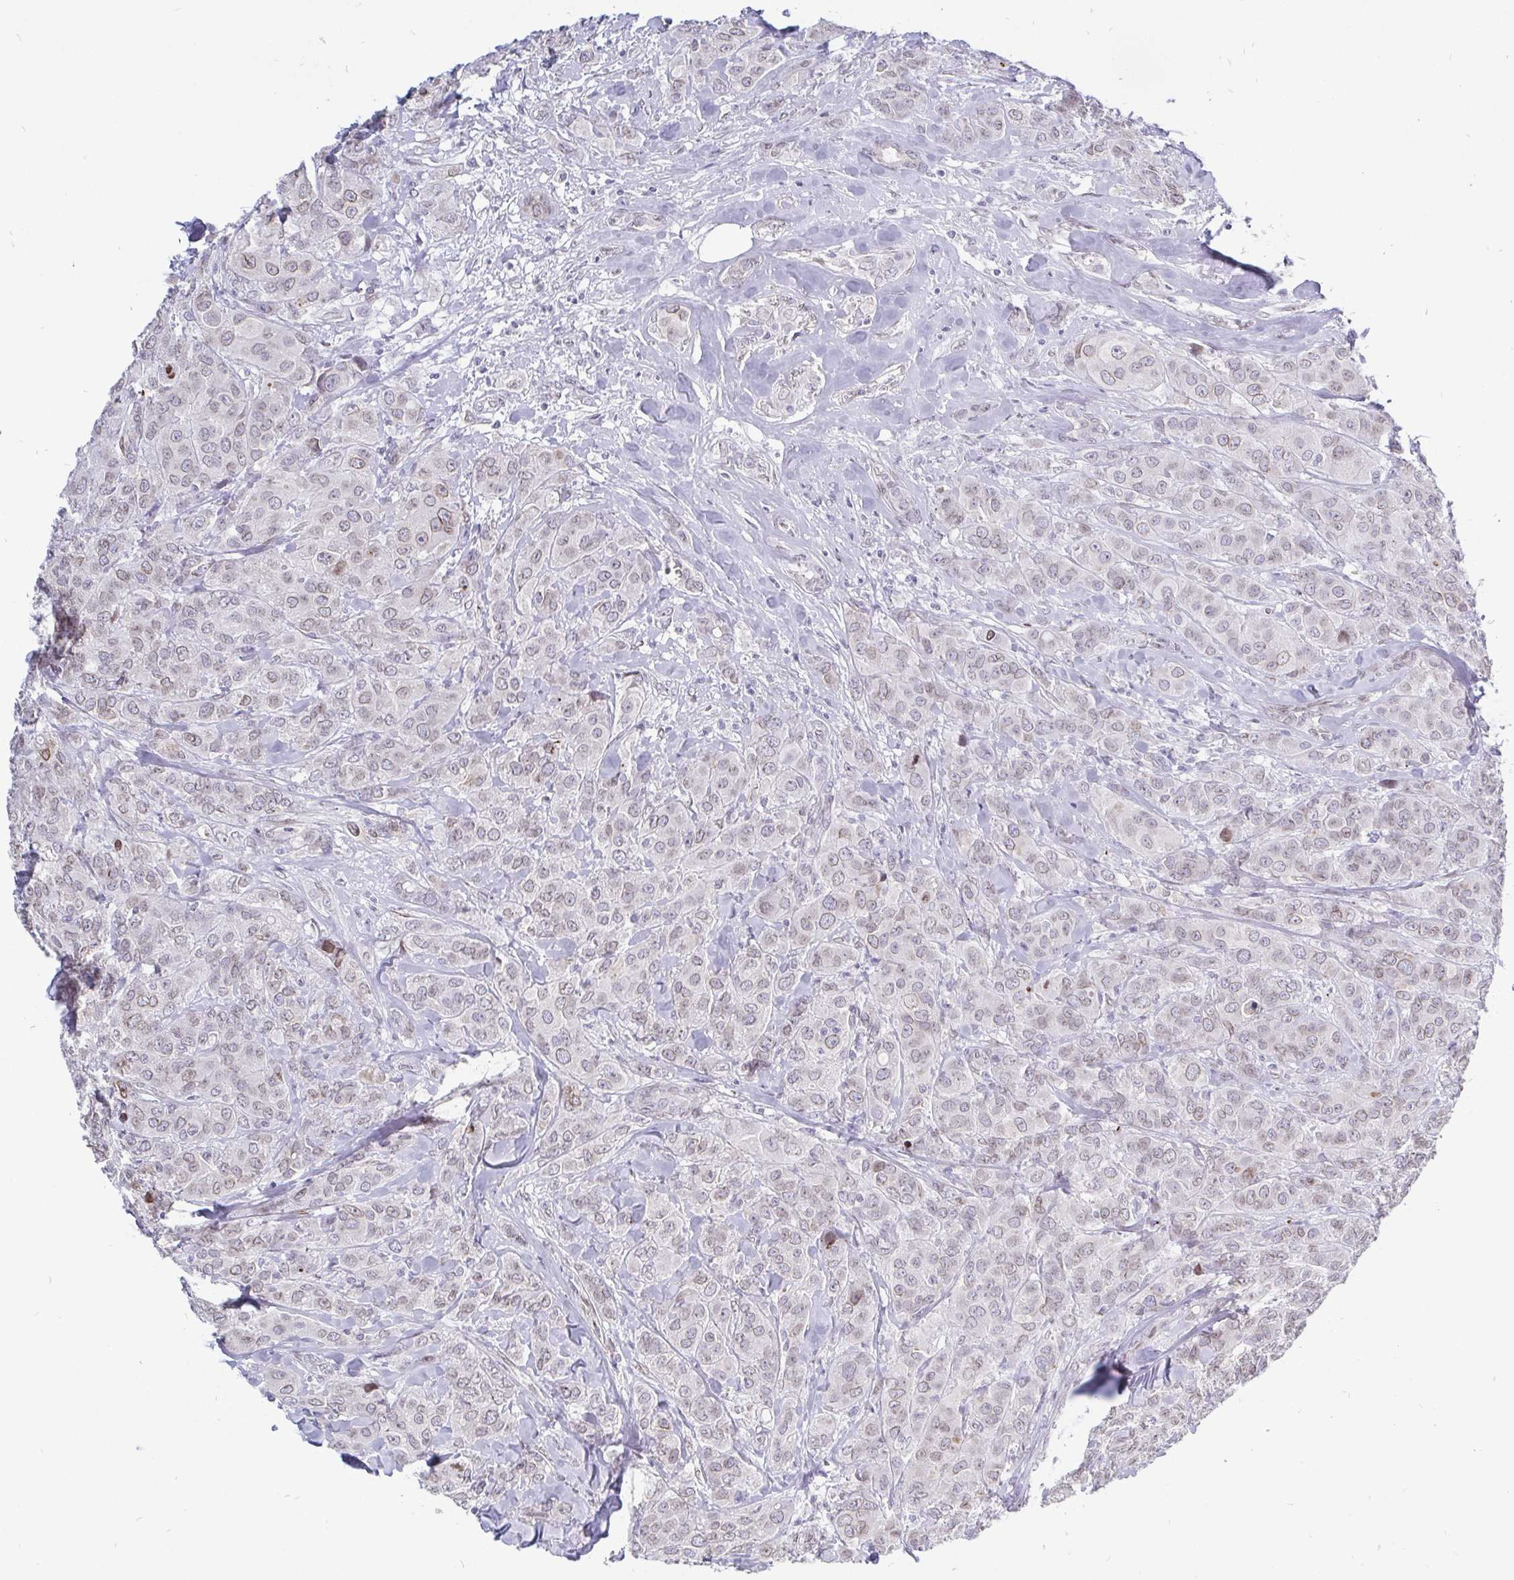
{"staining": {"intensity": "weak", "quantity": "25%-75%", "location": "cytoplasmic/membranous,nuclear"}, "tissue": "breast cancer", "cell_type": "Tumor cells", "image_type": "cancer", "snomed": [{"axis": "morphology", "description": "Normal tissue, NOS"}, {"axis": "morphology", "description": "Duct carcinoma"}, {"axis": "topography", "description": "Breast"}], "caption": "Approximately 25%-75% of tumor cells in human breast cancer (intraductal carcinoma) exhibit weak cytoplasmic/membranous and nuclear protein expression as visualized by brown immunohistochemical staining.", "gene": "EMD", "patient": {"sex": "female", "age": 43}}